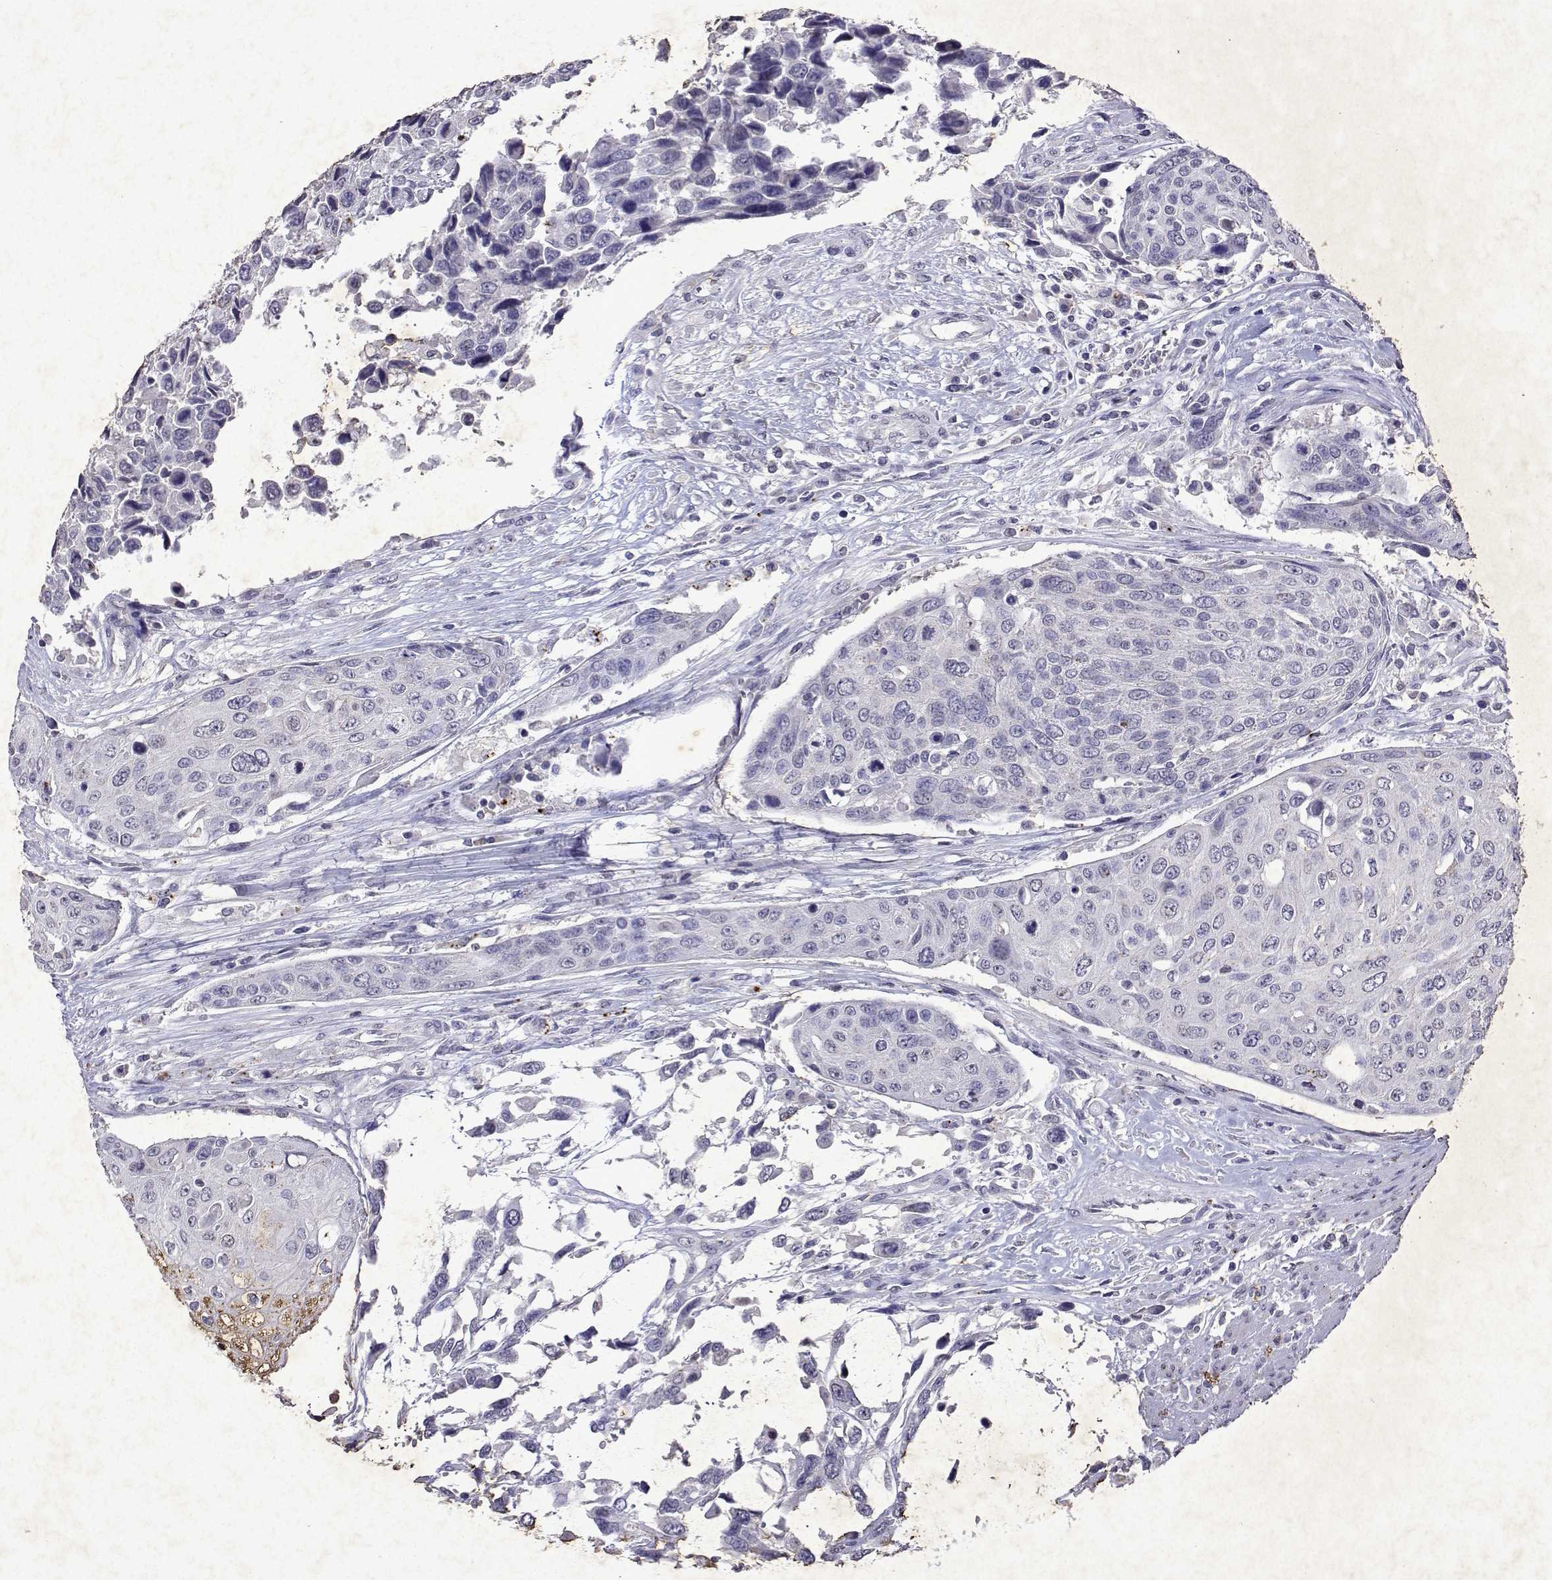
{"staining": {"intensity": "negative", "quantity": "none", "location": "none"}, "tissue": "urothelial cancer", "cell_type": "Tumor cells", "image_type": "cancer", "snomed": [{"axis": "morphology", "description": "Urothelial carcinoma, High grade"}, {"axis": "topography", "description": "Urinary bladder"}], "caption": "The image shows no significant staining in tumor cells of urothelial cancer.", "gene": "DUSP28", "patient": {"sex": "female", "age": 70}}